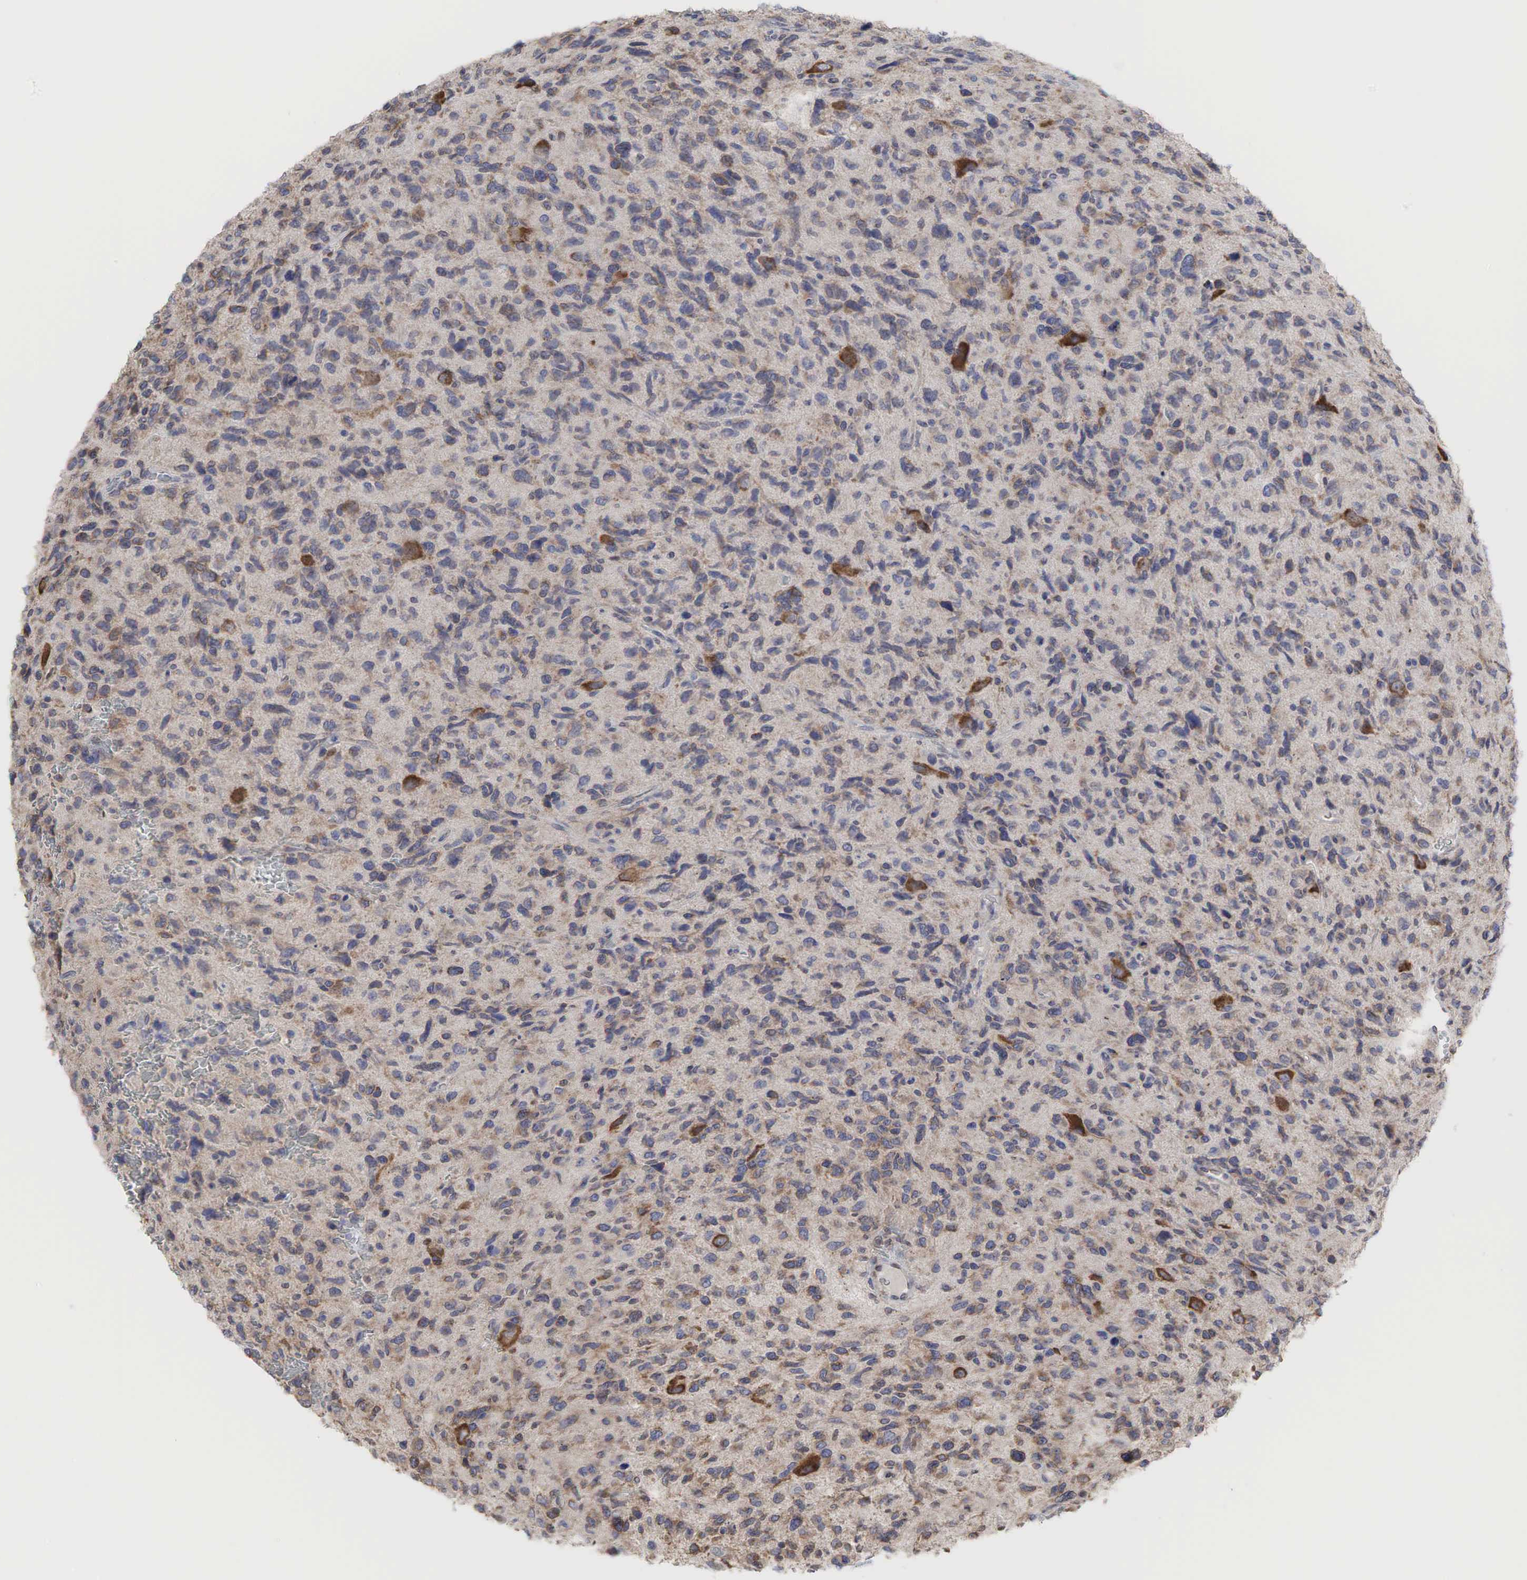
{"staining": {"intensity": "weak", "quantity": "25%-75%", "location": "cytoplasmic/membranous"}, "tissue": "glioma", "cell_type": "Tumor cells", "image_type": "cancer", "snomed": [{"axis": "morphology", "description": "Glioma, malignant, High grade"}, {"axis": "topography", "description": "Brain"}], "caption": "This micrograph reveals immunohistochemistry staining of human glioma, with low weak cytoplasmic/membranous staining in about 25%-75% of tumor cells.", "gene": "PABPC5", "patient": {"sex": "female", "age": 60}}